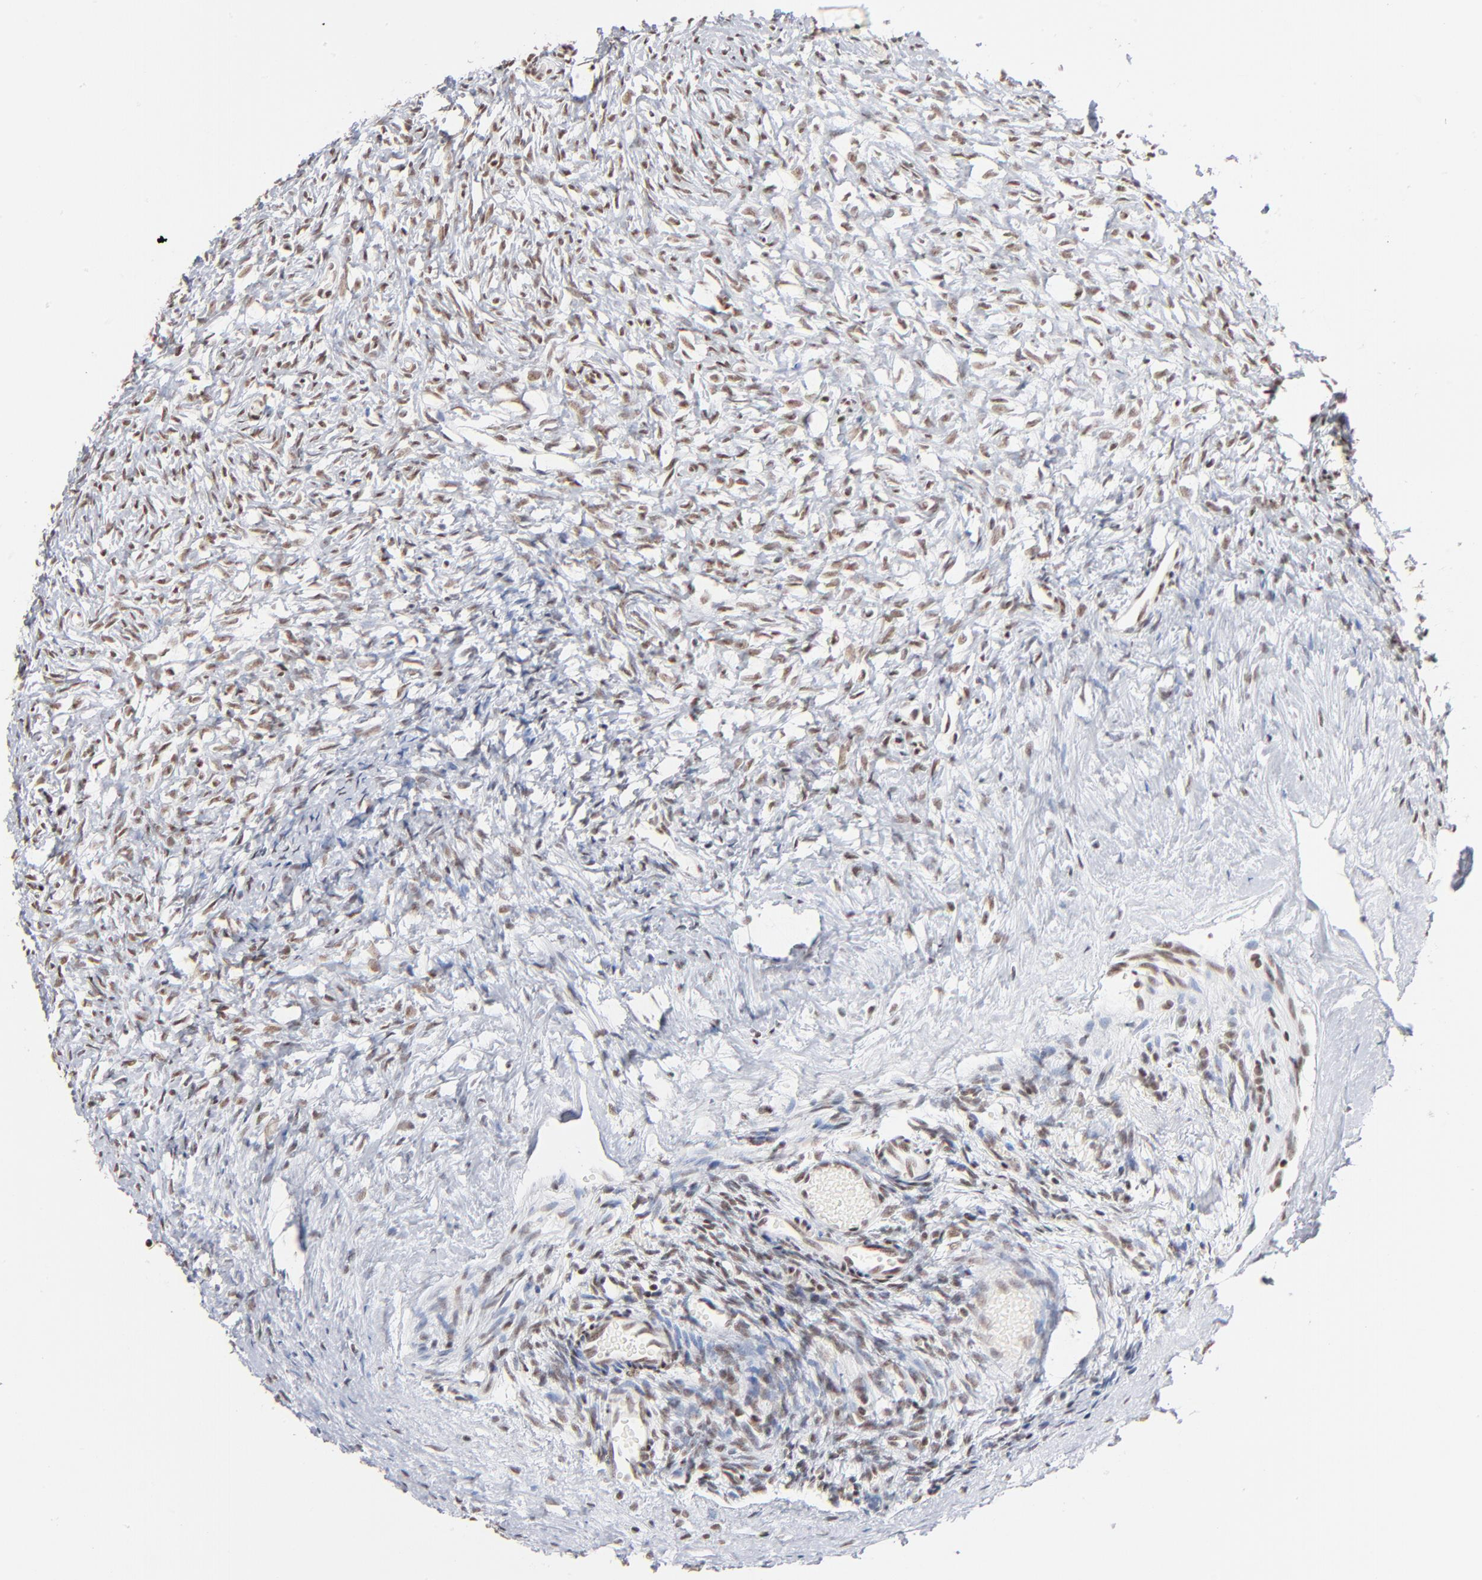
{"staining": {"intensity": "weak", "quantity": ">75%", "location": "nuclear"}, "tissue": "ovary", "cell_type": "Ovarian stroma cells", "image_type": "normal", "snomed": [{"axis": "morphology", "description": "Normal tissue, NOS"}, {"axis": "topography", "description": "Ovary"}], "caption": "Weak nuclear expression is seen in about >75% of ovarian stroma cells in normal ovary.", "gene": "ZNF143", "patient": {"sex": "female", "age": 35}}